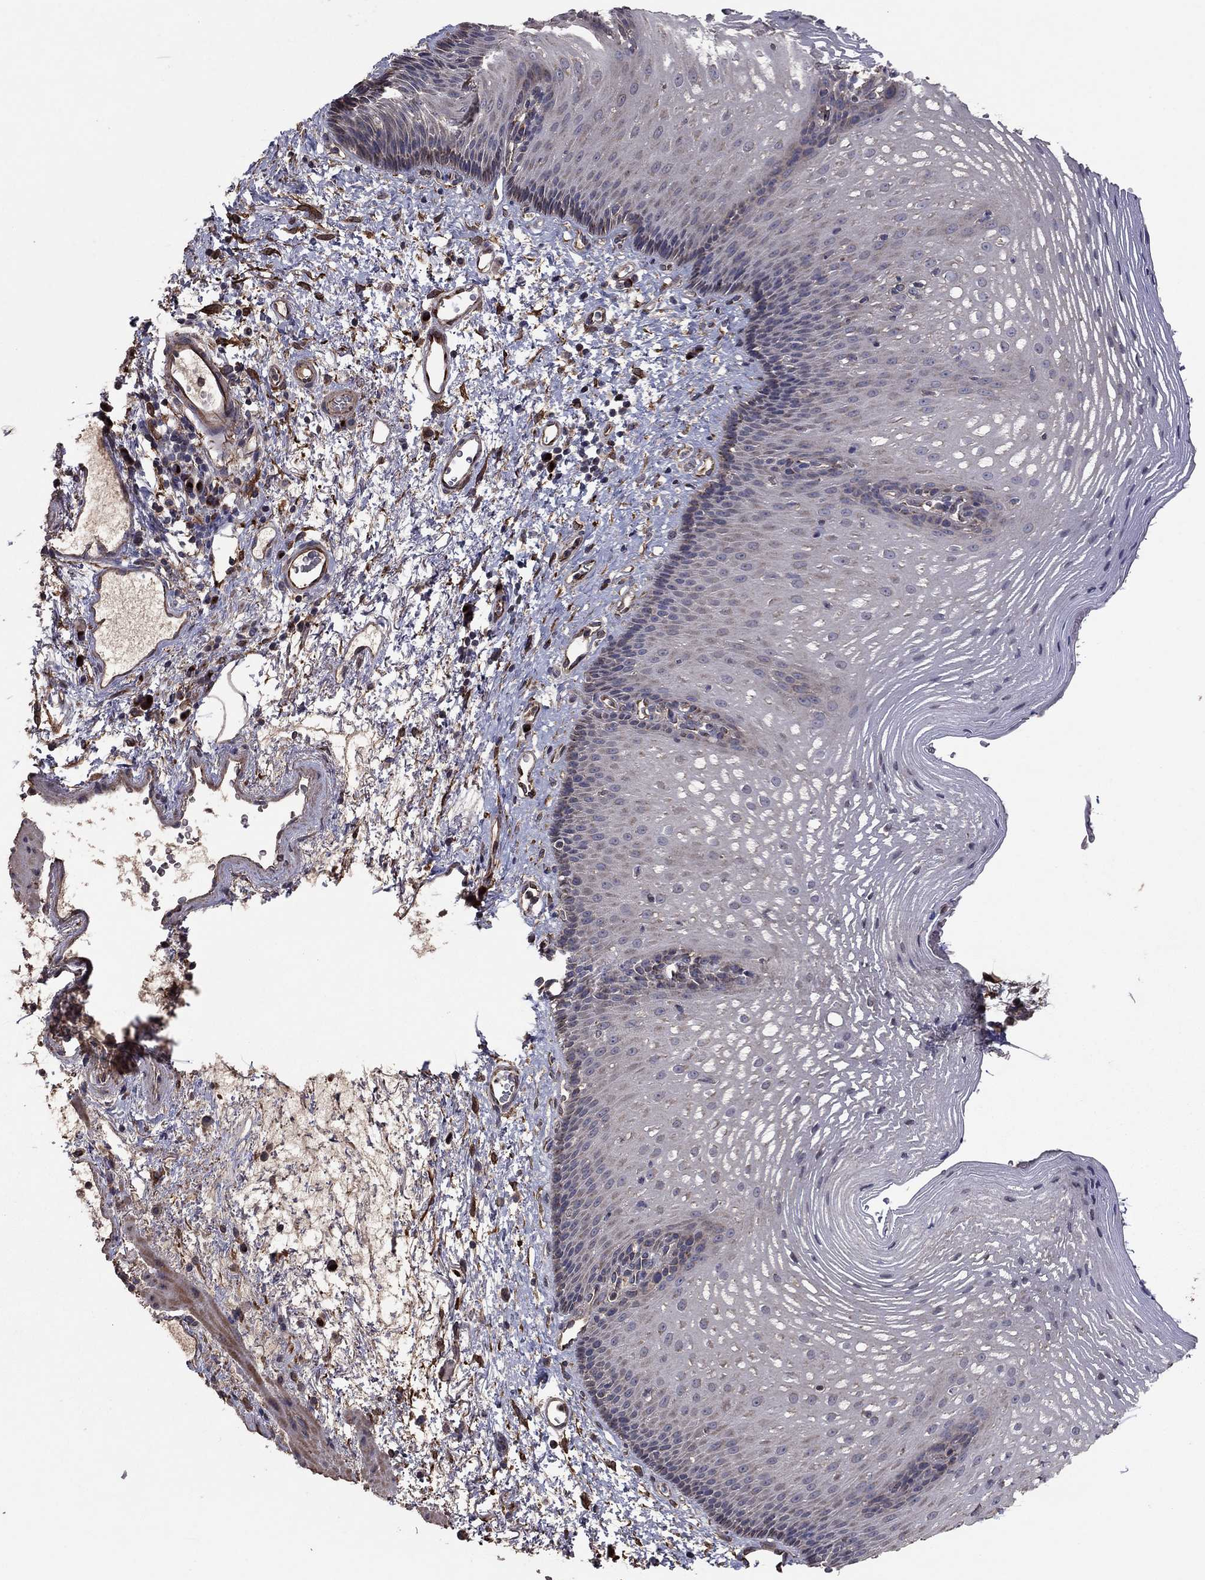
{"staining": {"intensity": "negative", "quantity": "none", "location": "none"}, "tissue": "esophagus", "cell_type": "Squamous epithelial cells", "image_type": "normal", "snomed": [{"axis": "morphology", "description": "Normal tissue, NOS"}, {"axis": "topography", "description": "Esophagus"}], "caption": "IHC micrograph of normal esophagus: human esophagus stained with DAB (3,3'-diaminobenzidine) displays no significant protein positivity in squamous epithelial cells.", "gene": "FLT4", "patient": {"sex": "male", "age": 76}}